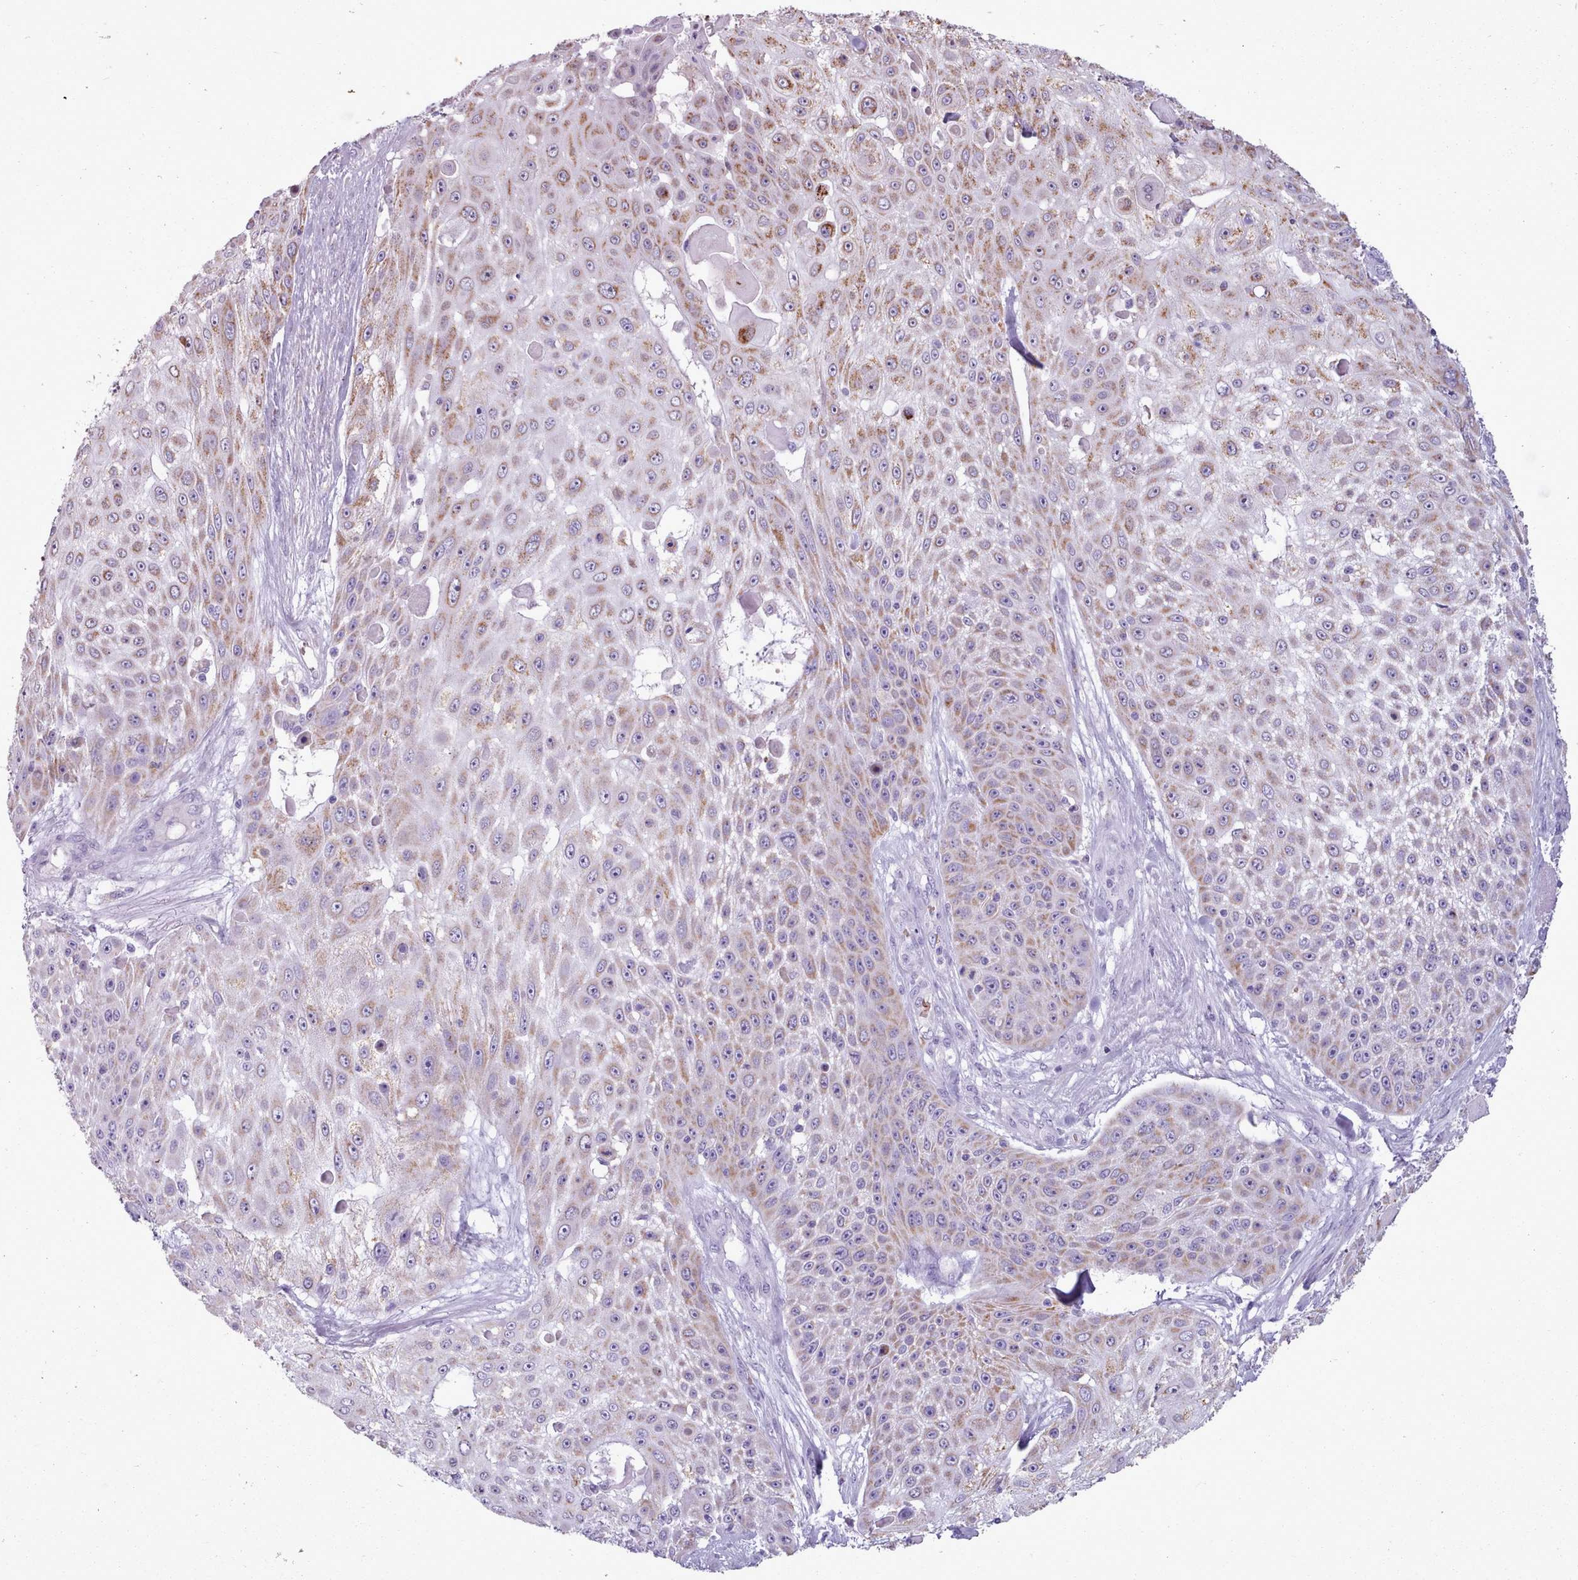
{"staining": {"intensity": "moderate", "quantity": ">75%", "location": "cytoplasmic/membranous"}, "tissue": "skin cancer", "cell_type": "Tumor cells", "image_type": "cancer", "snomed": [{"axis": "morphology", "description": "Squamous cell carcinoma, NOS"}, {"axis": "topography", "description": "Skin"}], "caption": "Skin cancer (squamous cell carcinoma) stained with a protein marker exhibits moderate staining in tumor cells.", "gene": "AK4", "patient": {"sex": "female", "age": 86}}